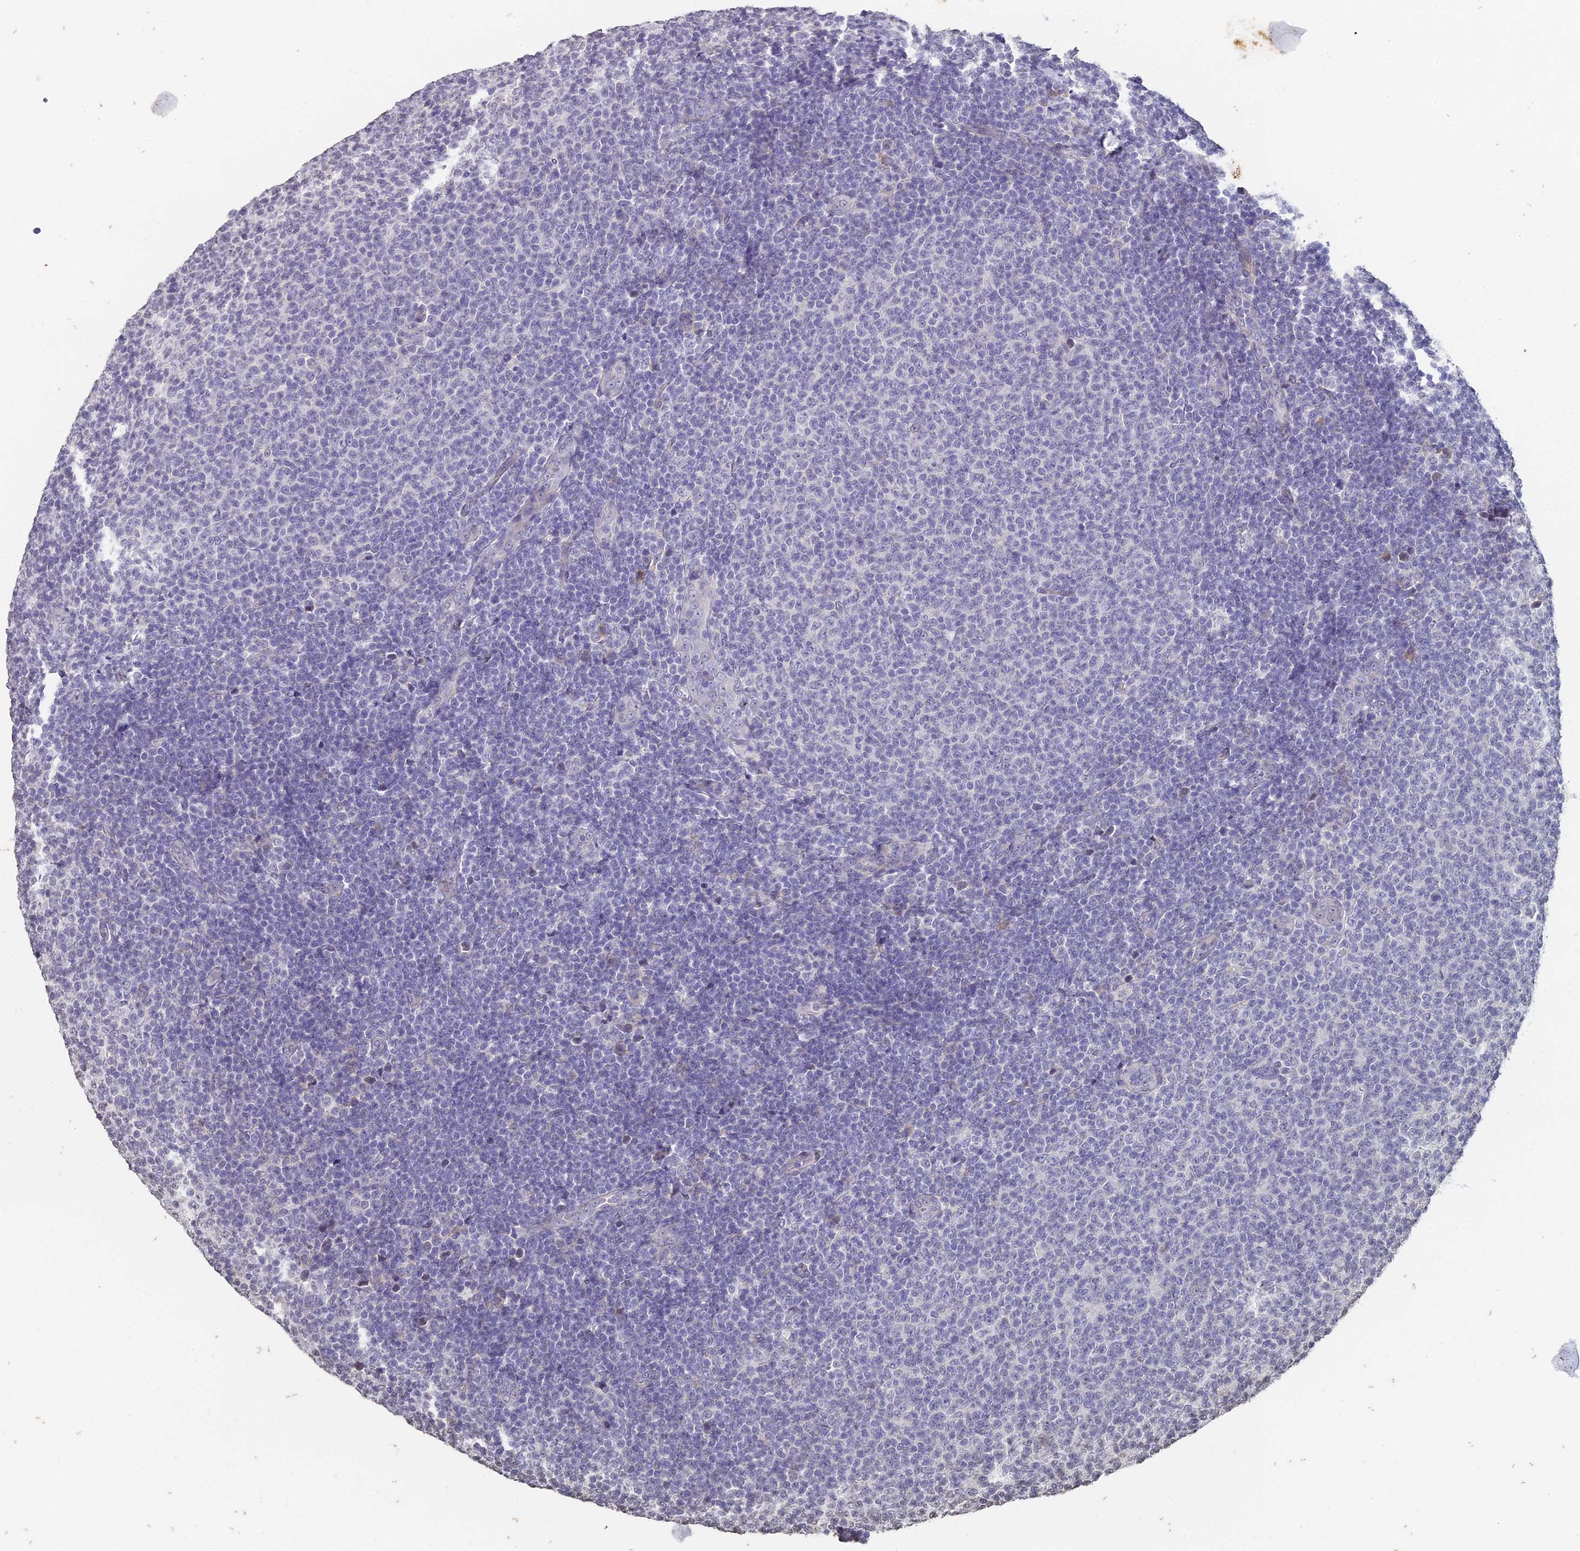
{"staining": {"intensity": "negative", "quantity": "none", "location": "none"}, "tissue": "lymphoma", "cell_type": "Tumor cells", "image_type": "cancer", "snomed": [{"axis": "morphology", "description": "Malignant lymphoma, non-Hodgkin's type, Low grade"}, {"axis": "topography", "description": "Lymph node"}], "caption": "High magnification brightfield microscopy of lymphoma stained with DAB (3,3'-diaminobenzidine) (brown) and counterstained with hematoxylin (blue): tumor cells show no significant expression. Nuclei are stained in blue.", "gene": "PRR22", "patient": {"sex": "male", "age": 66}}